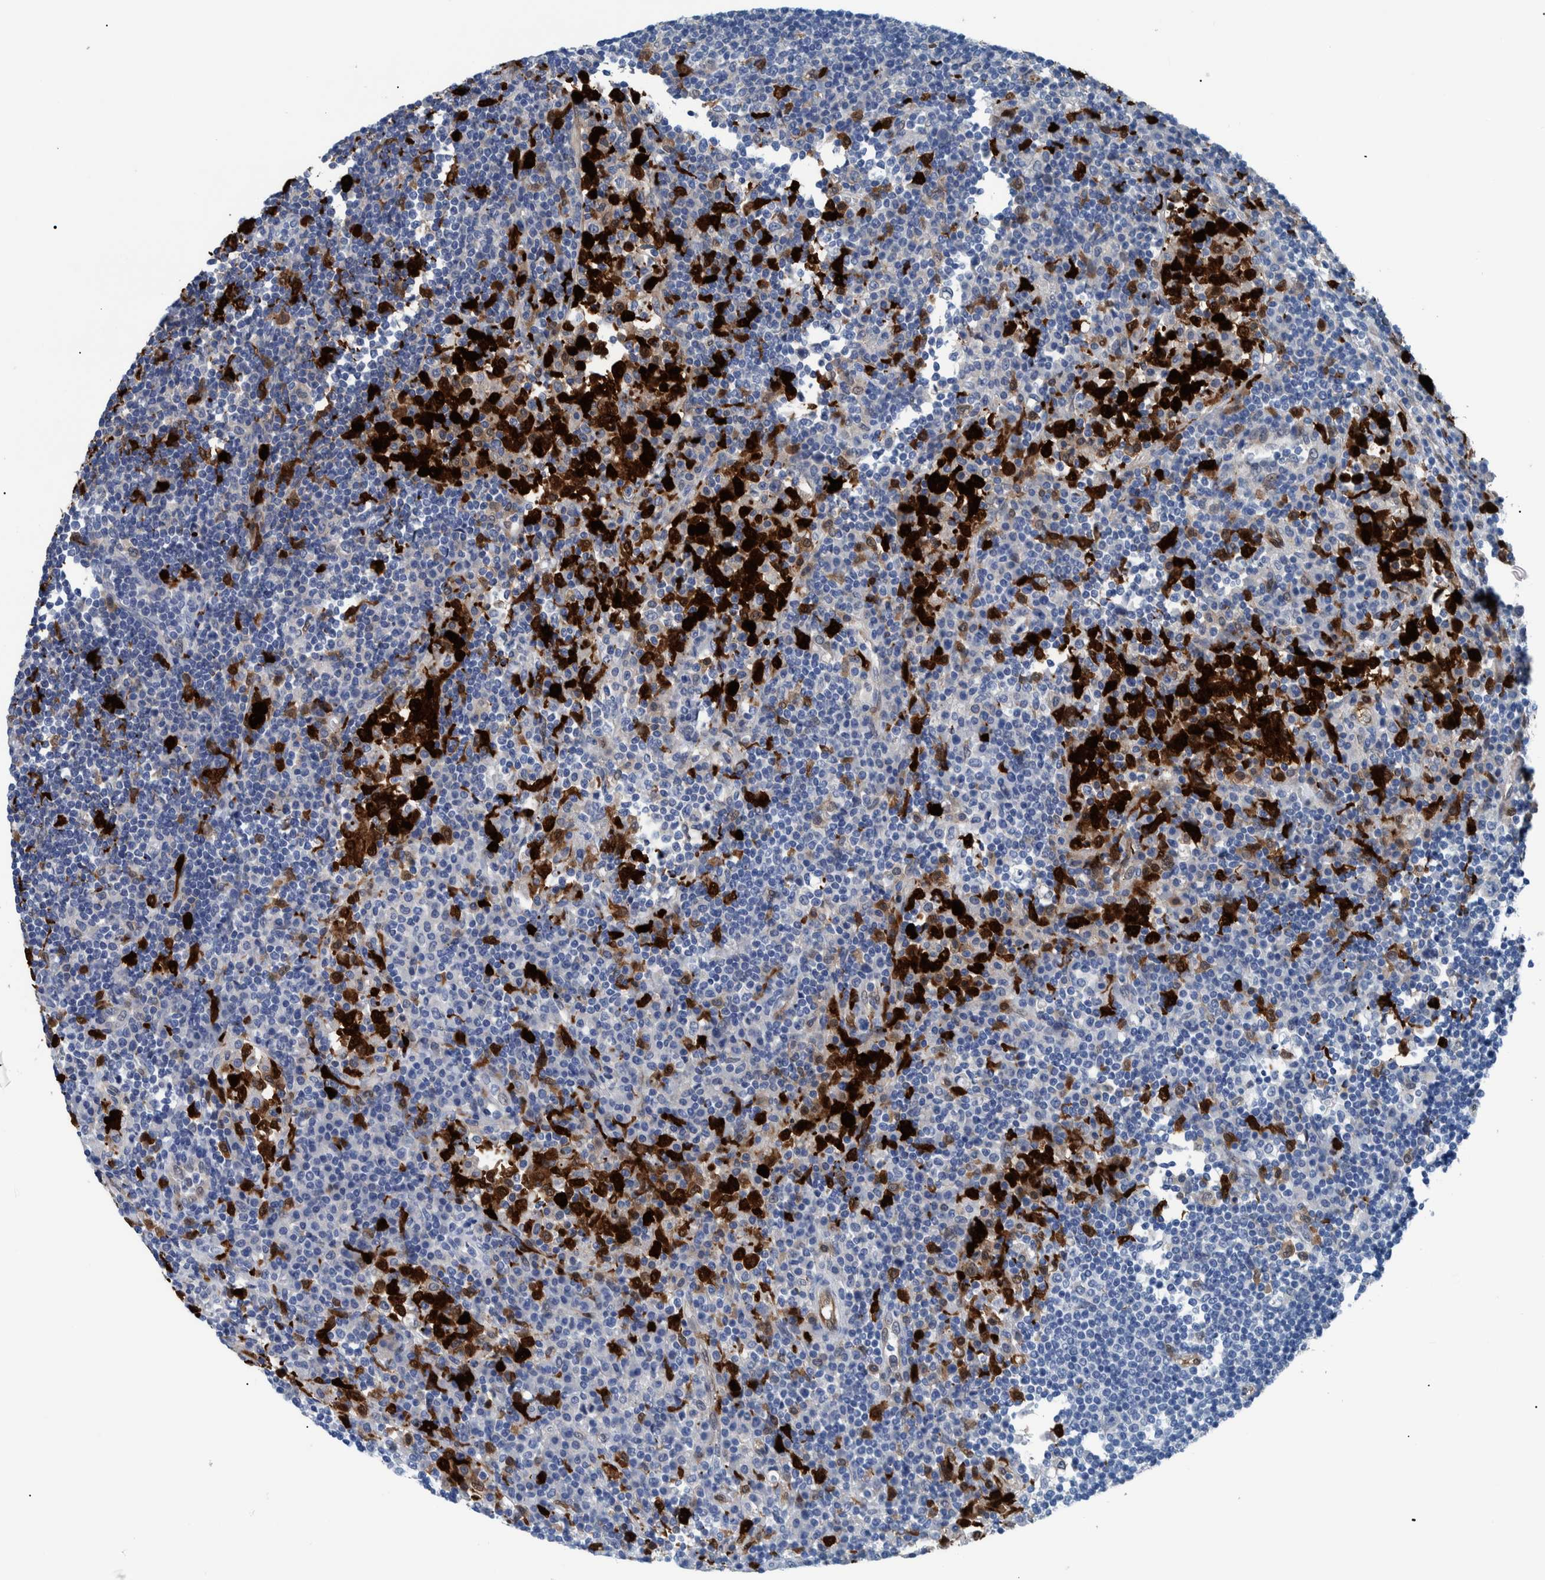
{"staining": {"intensity": "negative", "quantity": "none", "location": "none"}, "tissue": "lymph node", "cell_type": "Germinal center cells", "image_type": "normal", "snomed": [{"axis": "morphology", "description": "Normal tissue, NOS"}, {"axis": "topography", "description": "Lymph node"}], "caption": "There is no significant staining in germinal center cells of lymph node. (Stains: DAB immunohistochemistry (IHC) with hematoxylin counter stain, Microscopy: brightfield microscopy at high magnification).", "gene": "IDO1", "patient": {"sex": "female", "age": 53}}